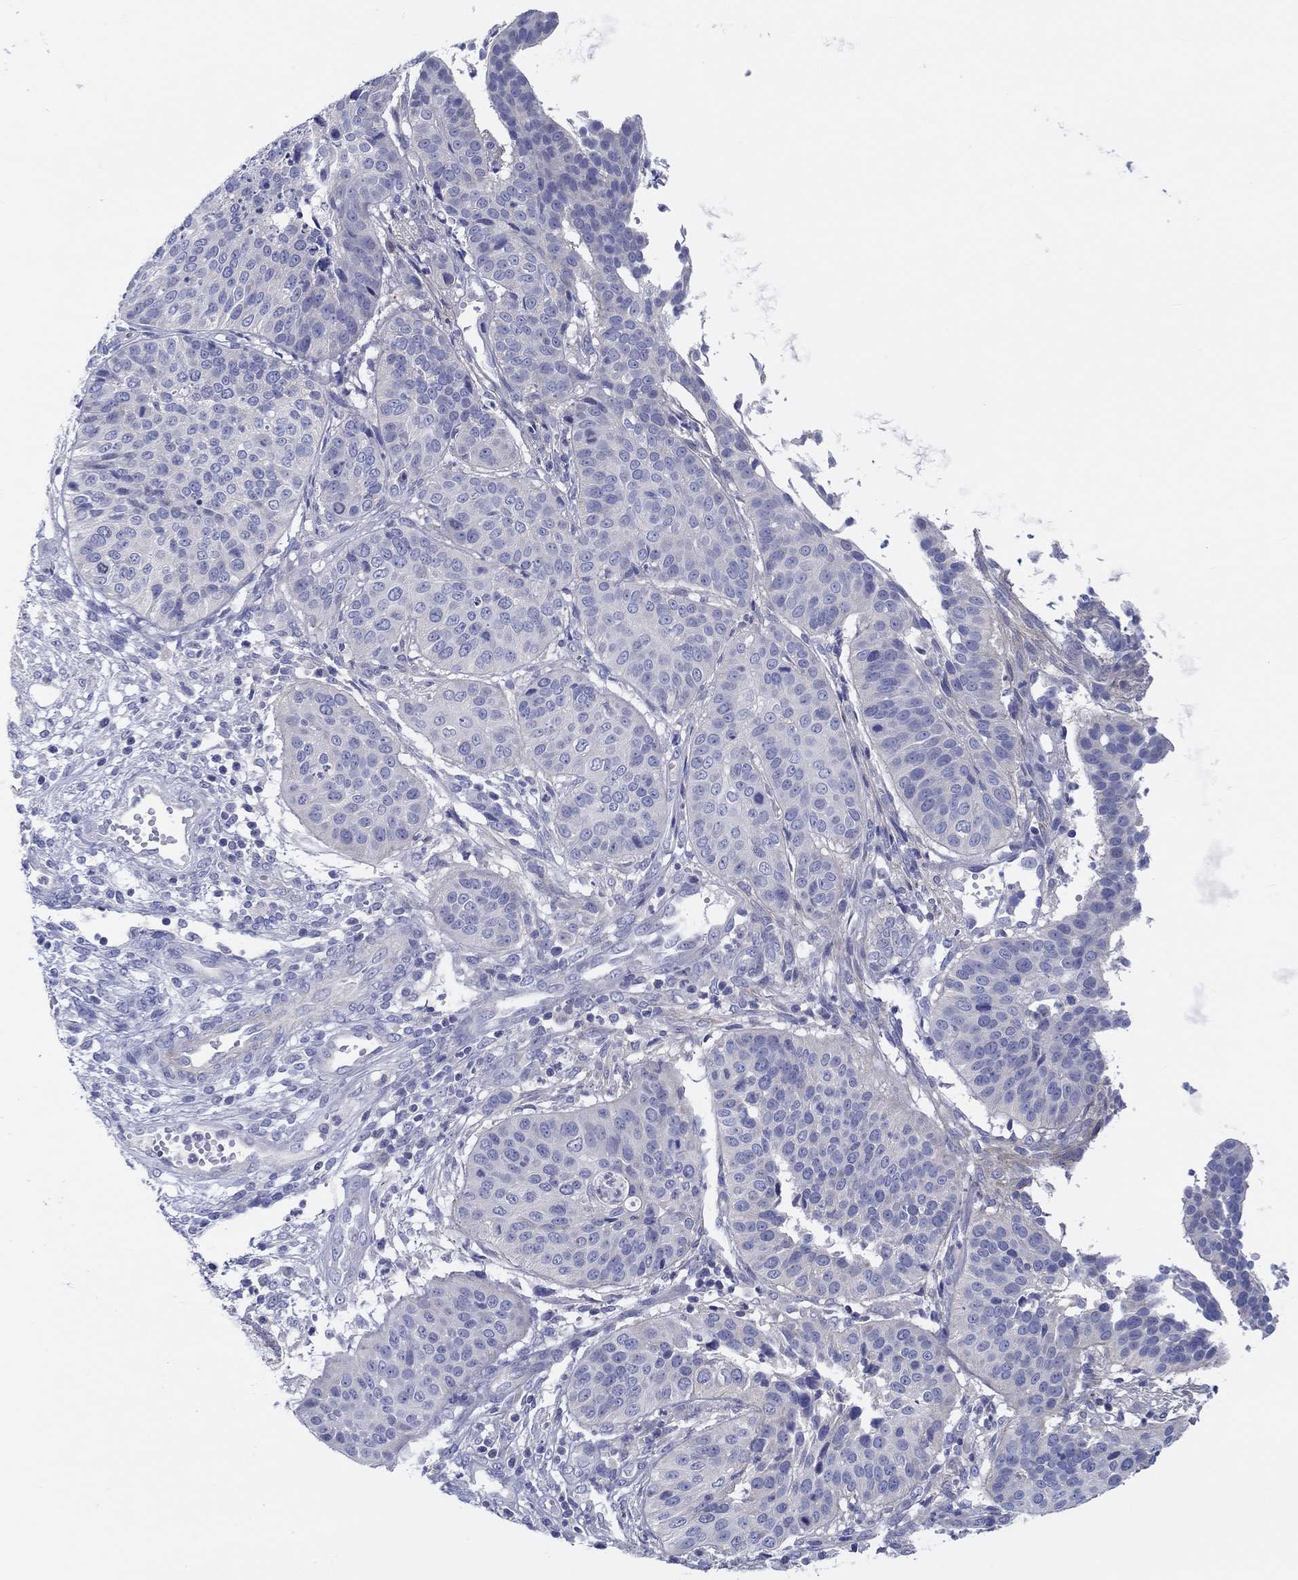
{"staining": {"intensity": "negative", "quantity": "none", "location": "none"}, "tissue": "cervical cancer", "cell_type": "Tumor cells", "image_type": "cancer", "snomed": [{"axis": "morphology", "description": "Normal tissue, NOS"}, {"axis": "morphology", "description": "Squamous cell carcinoma, NOS"}, {"axis": "topography", "description": "Cervix"}], "caption": "The immunohistochemistry image has no significant expression in tumor cells of squamous cell carcinoma (cervical) tissue.", "gene": "HAPLN4", "patient": {"sex": "female", "age": 39}}